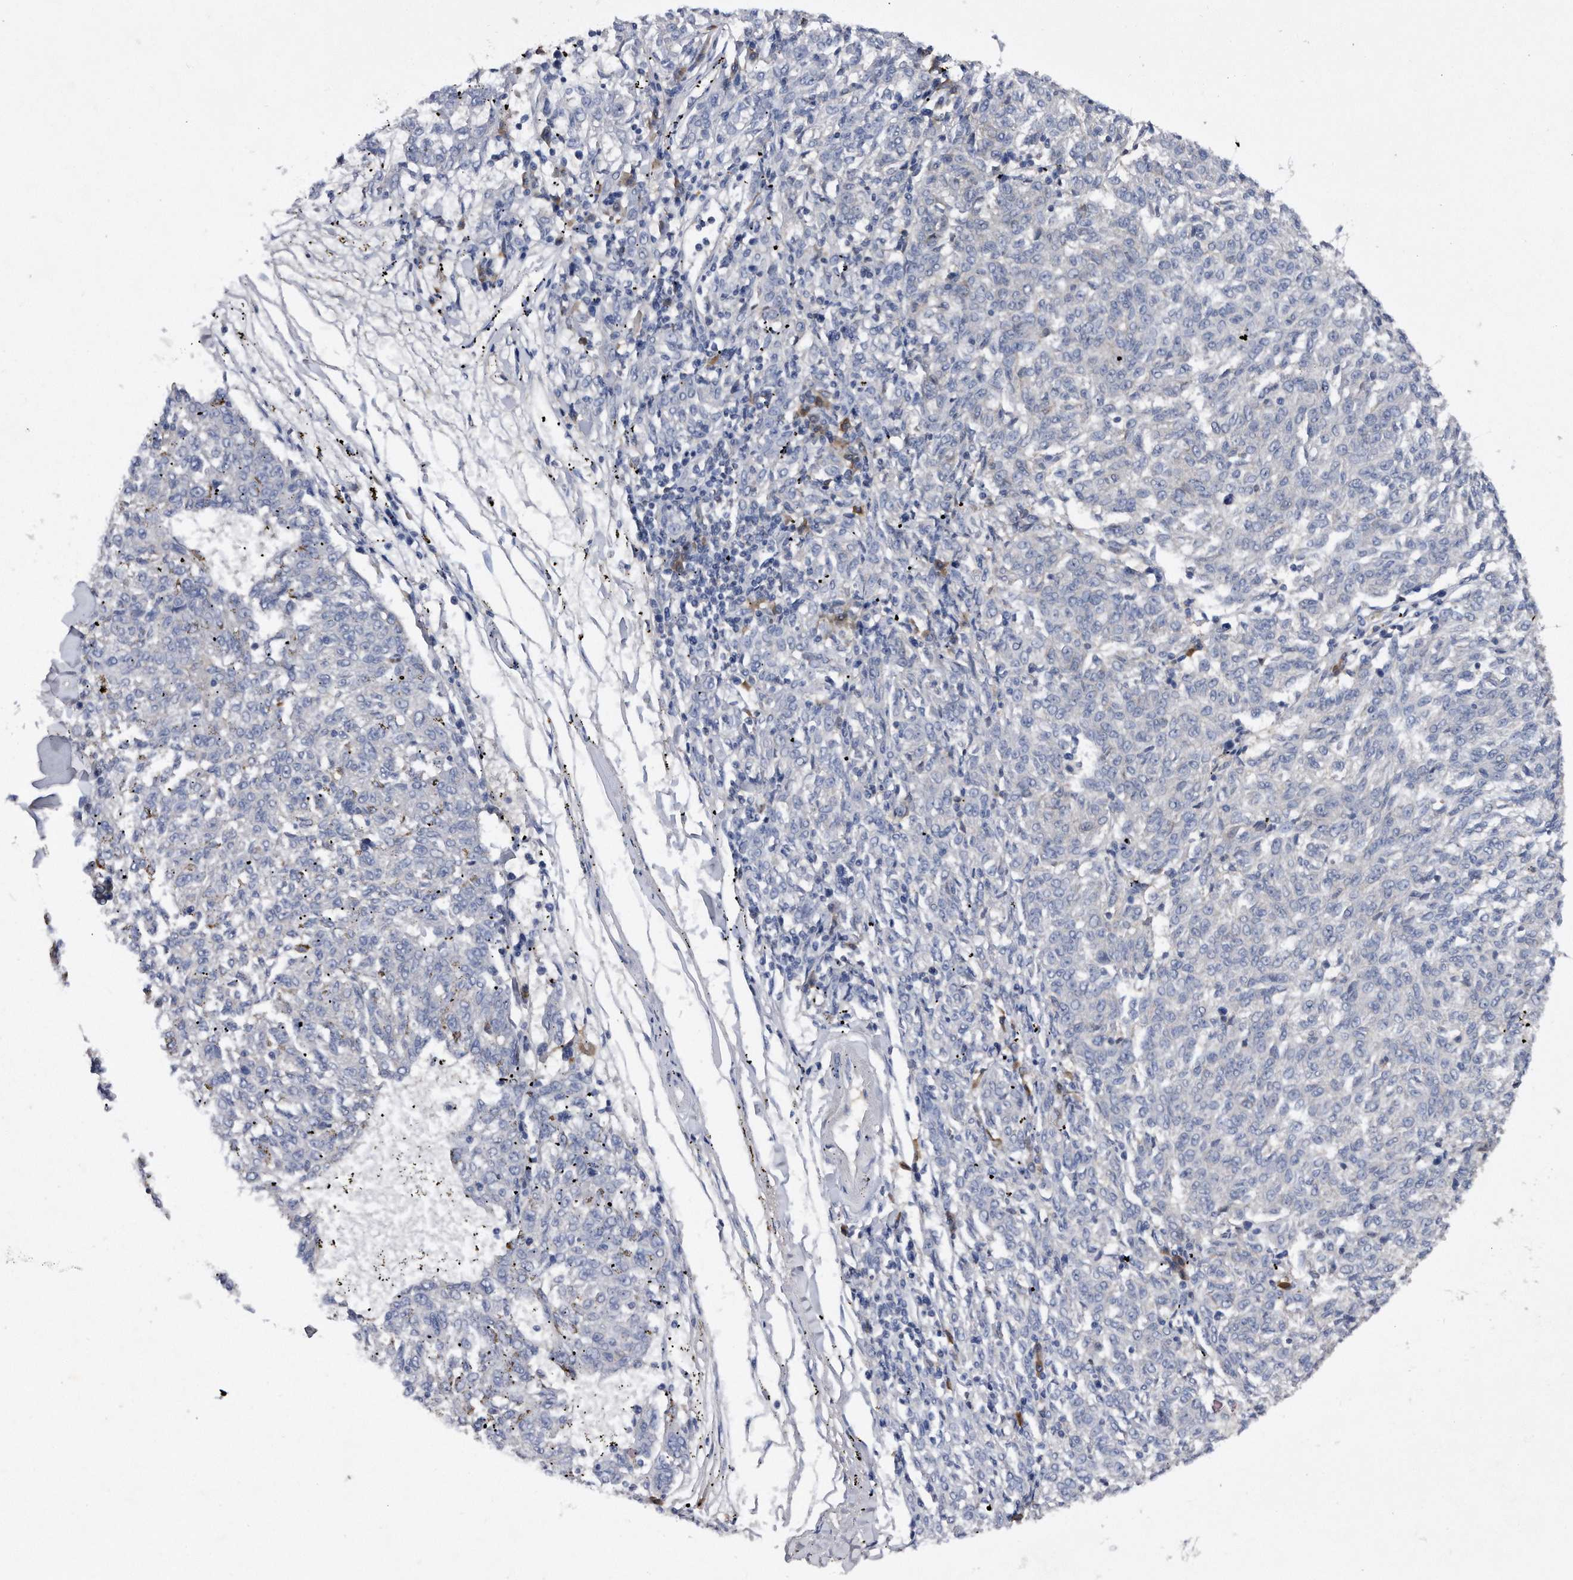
{"staining": {"intensity": "negative", "quantity": "none", "location": "none"}, "tissue": "melanoma", "cell_type": "Tumor cells", "image_type": "cancer", "snomed": [{"axis": "morphology", "description": "Malignant melanoma, NOS"}, {"axis": "topography", "description": "Skin"}], "caption": "There is no significant positivity in tumor cells of melanoma.", "gene": "ASNS", "patient": {"sex": "female", "age": 72}}